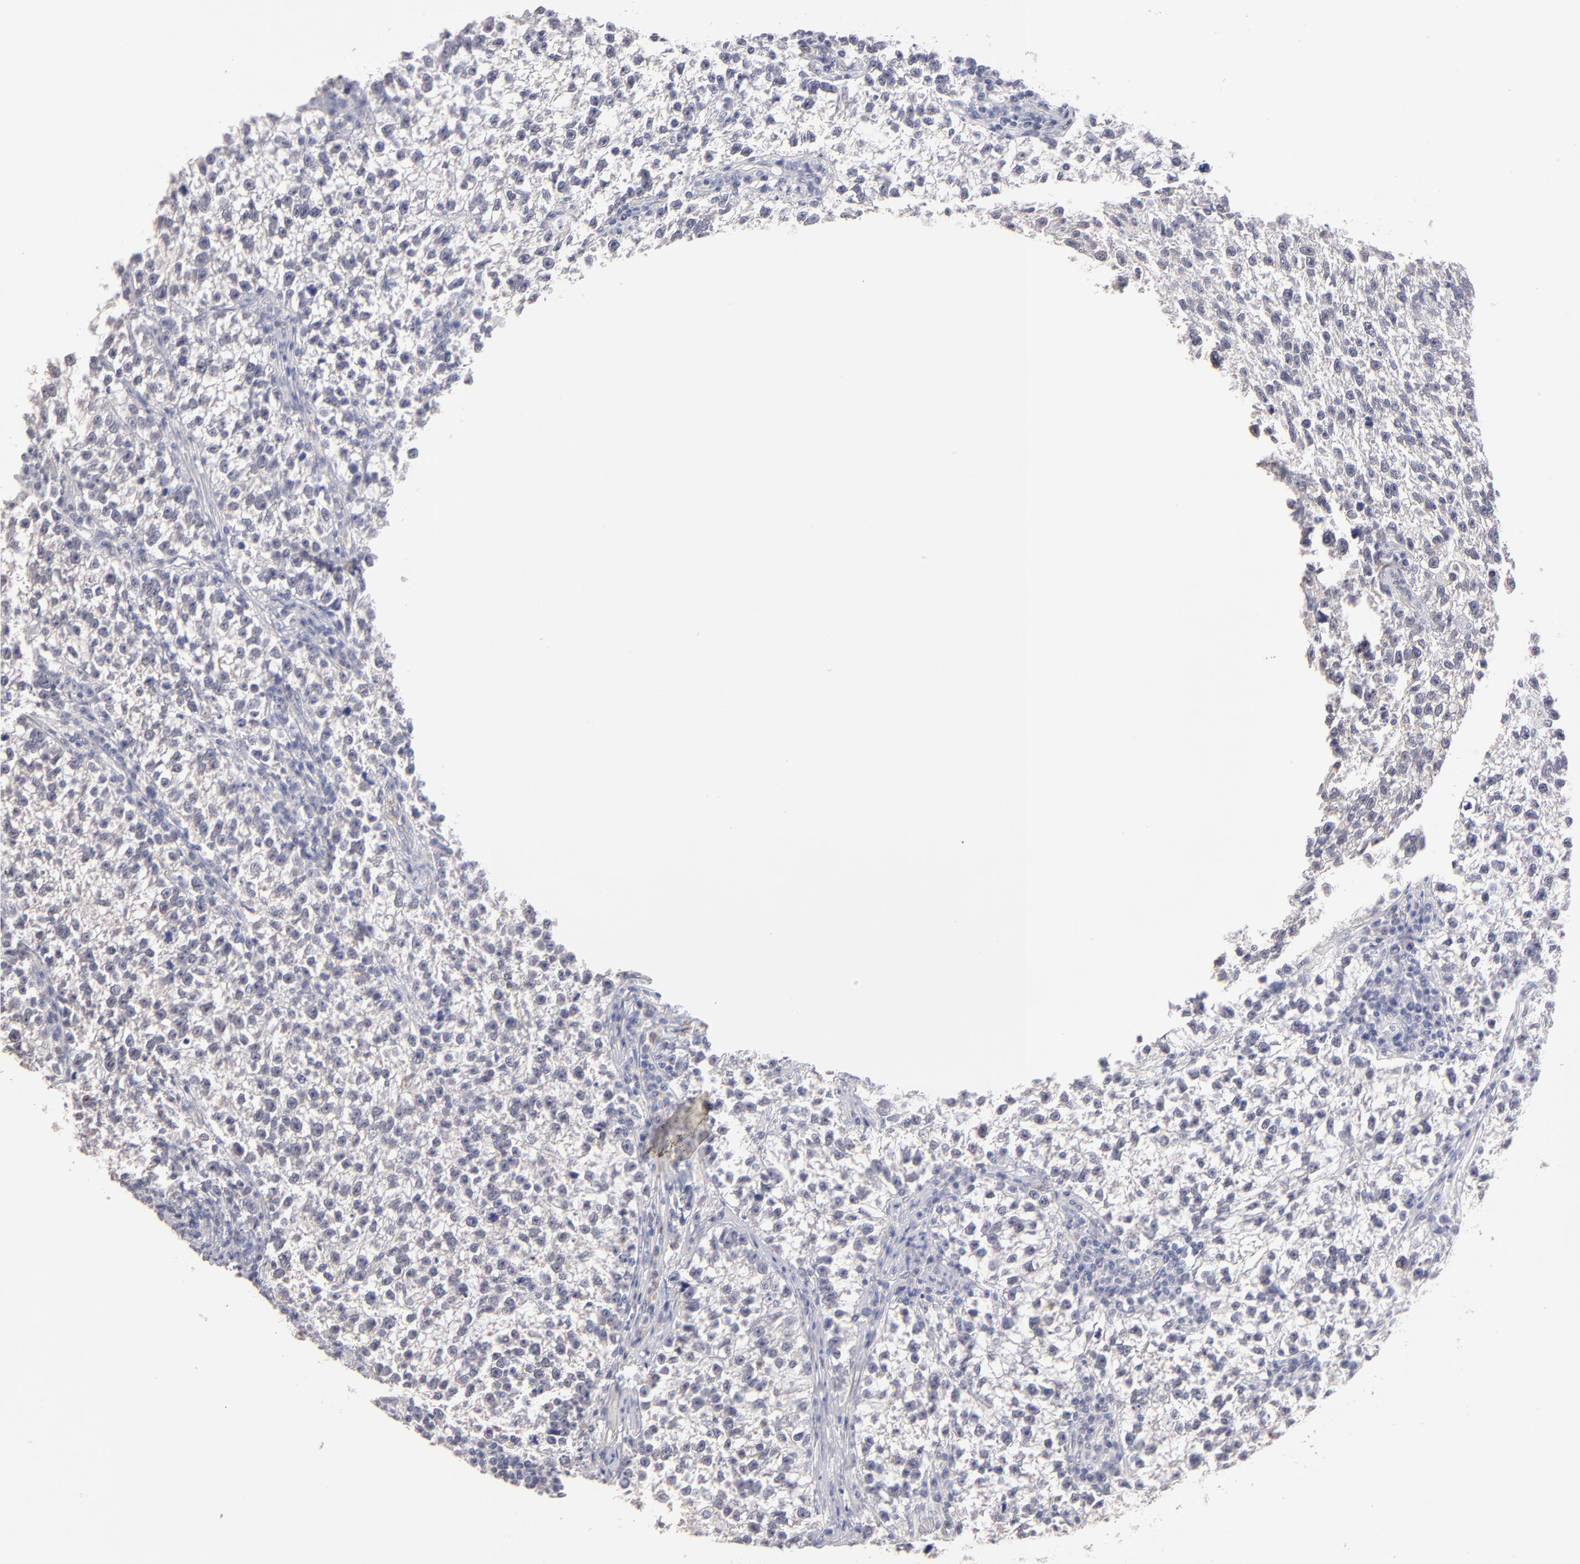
{"staining": {"intensity": "weak", "quantity": "<25%", "location": "nuclear"}, "tissue": "testis cancer", "cell_type": "Tumor cells", "image_type": "cancer", "snomed": [{"axis": "morphology", "description": "Seminoma, NOS"}, {"axis": "topography", "description": "Testis"}], "caption": "Immunohistochemistry (IHC) micrograph of human testis seminoma stained for a protein (brown), which reveals no expression in tumor cells. The staining is performed using DAB (3,3'-diaminobenzidine) brown chromogen with nuclei counter-stained in using hematoxylin.", "gene": "MGAM", "patient": {"sex": "male", "age": 38}}